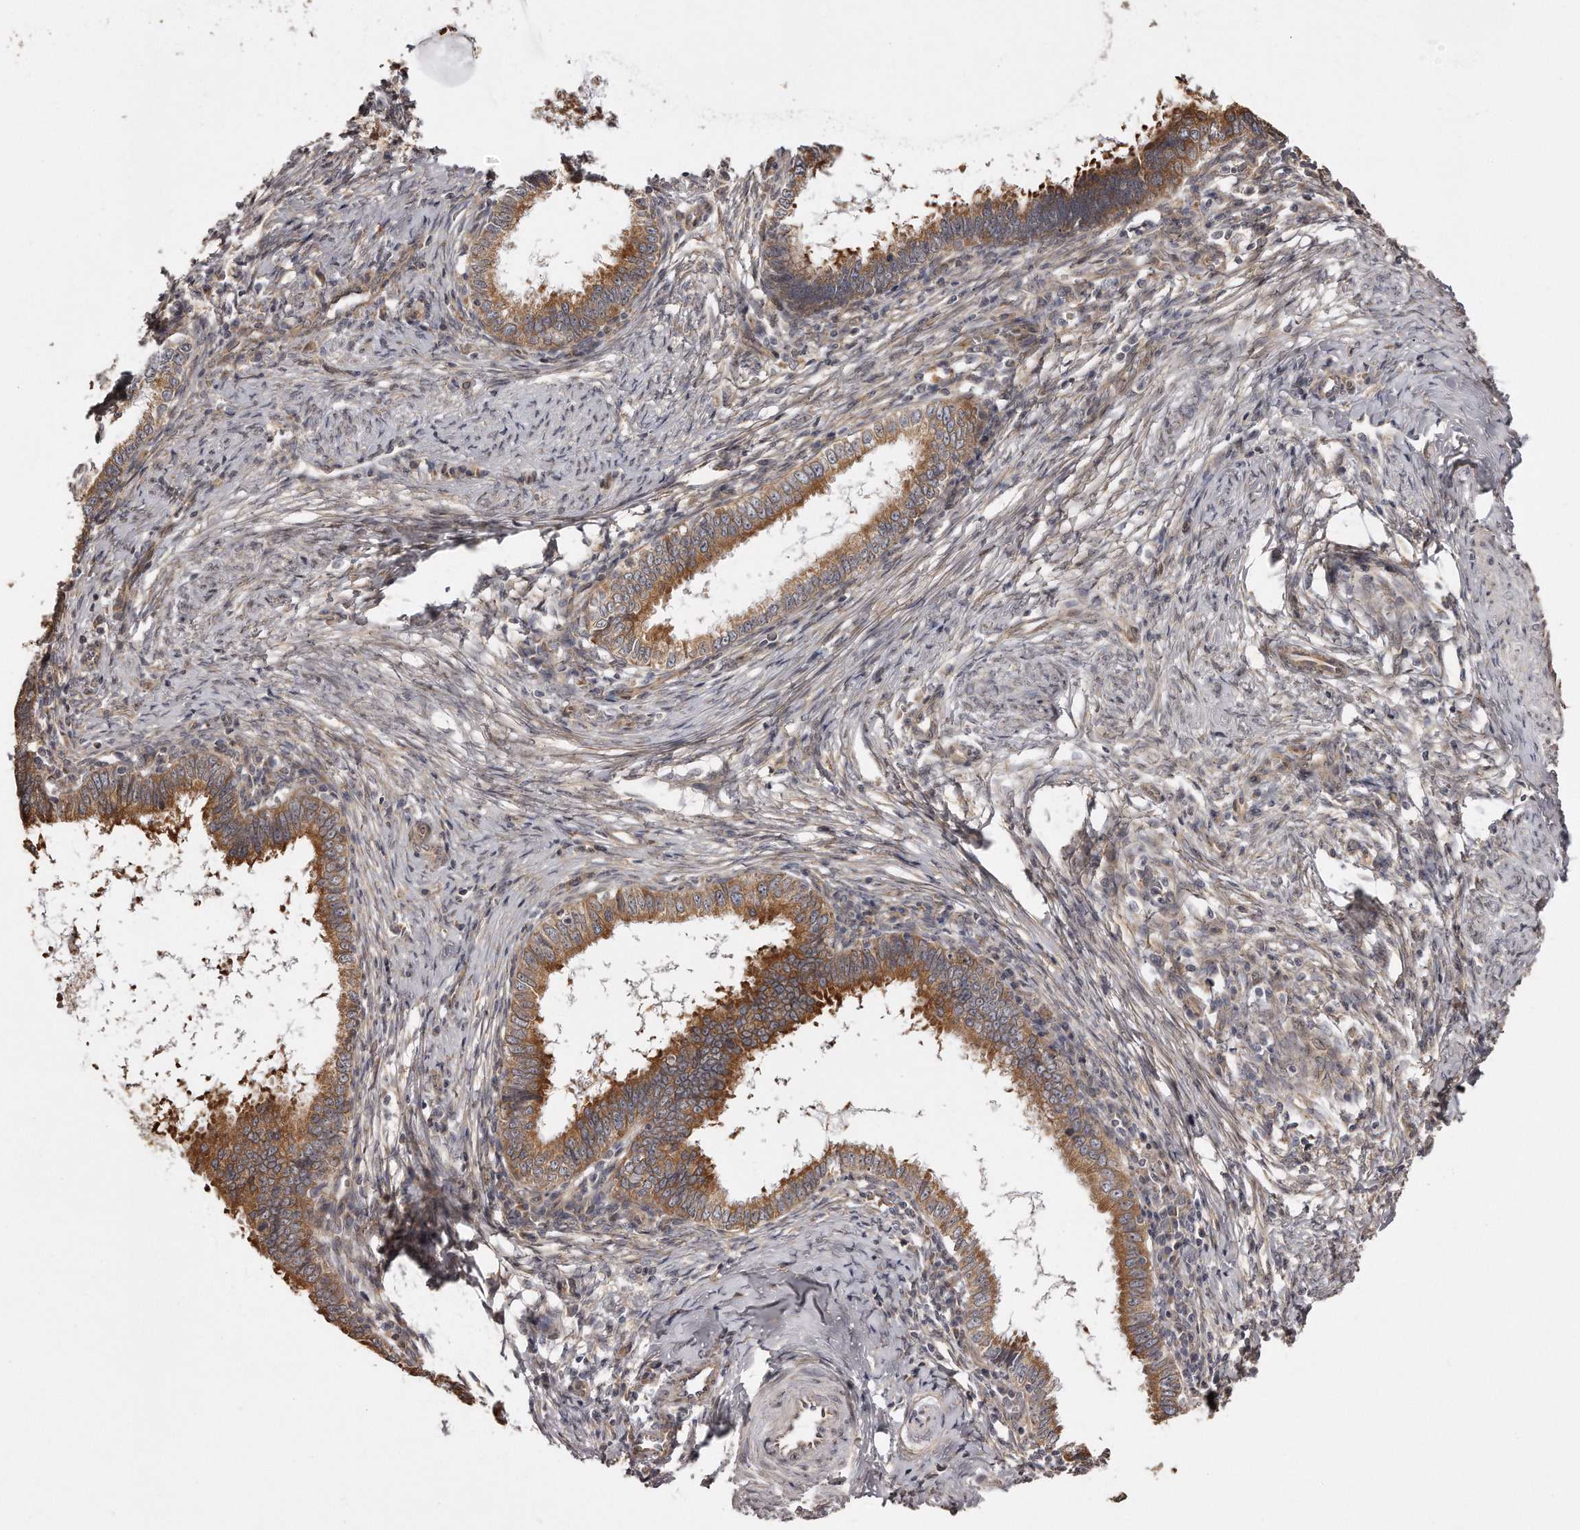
{"staining": {"intensity": "moderate", "quantity": ">75%", "location": "cytoplasmic/membranous"}, "tissue": "cervical cancer", "cell_type": "Tumor cells", "image_type": "cancer", "snomed": [{"axis": "morphology", "description": "Adenocarcinoma, NOS"}, {"axis": "topography", "description": "Cervix"}], "caption": "About >75% of tumor cells in cervical cancer show moderate cytoplasmic/membranous protein positivity as visualized by brown immunohistochemical staining.", "gene": "TRAPPC14", "patient": {"sex": "female", "age": 36}}